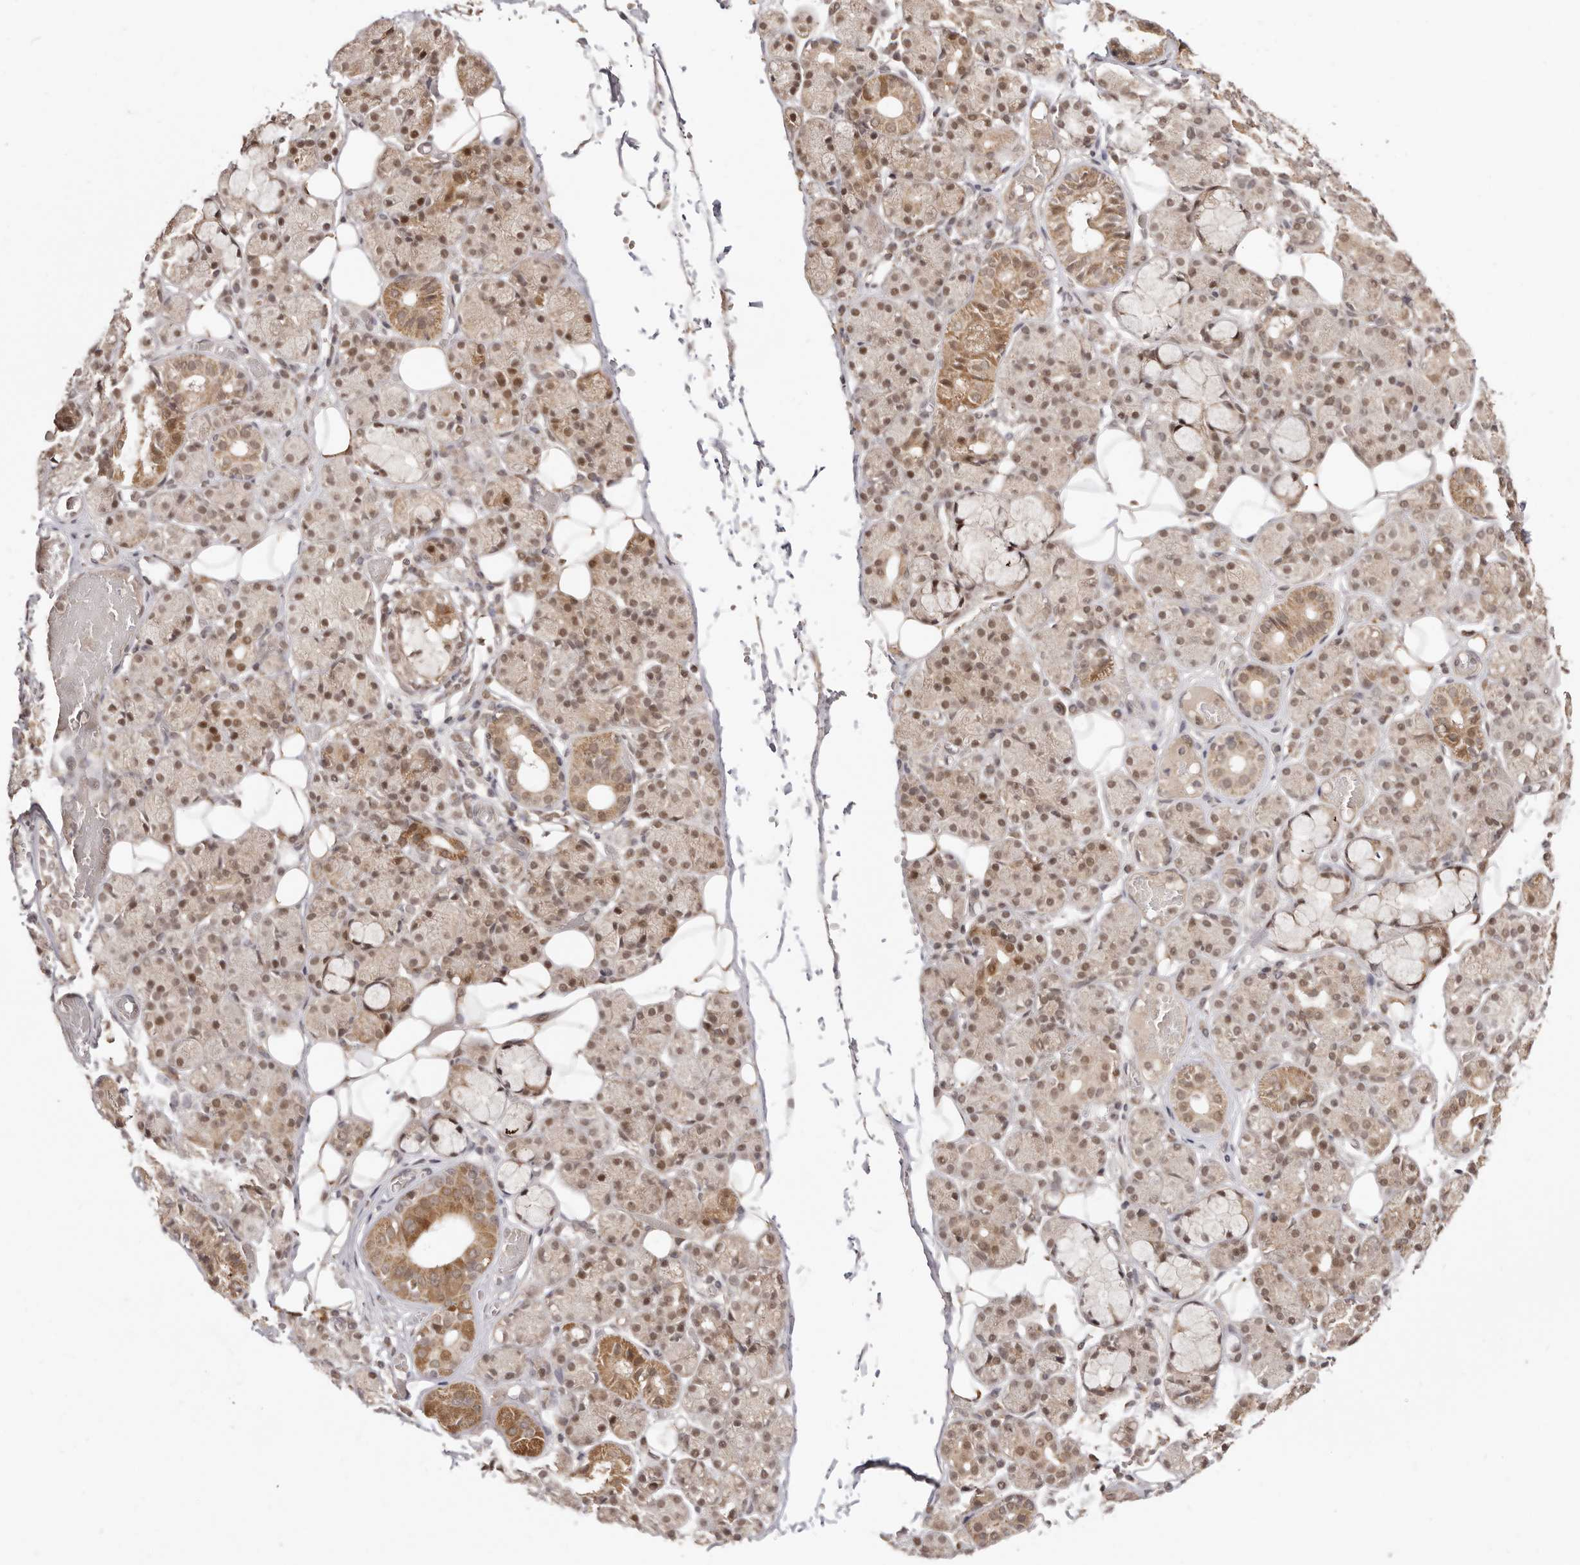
{"staining": {"intensity": "moderate", "quantity": ">75%", "location": "cytoplasmic/membranous,nuclear"}, "tissue": "salivary gland", "cell_type": "Glandular cells", "image_type": "normal", "snomed": [{"axis": "morphology", "description": "Normal tissue, NOS"}, {"axis": "topography", "description": "Salivary gland"}], "caption": "Glandular cells reveal medium levels of moderate cytoplasmic/membranous,nuclear expression in approximately >75% of cells in unremarkable human salivary gland. (Stains: DAB in brown, nuclei in blue, Microscopy: brightfield microscopy at high magnification).", "gene": "MED8", "patient": {"sex": "male", "age": 63}}